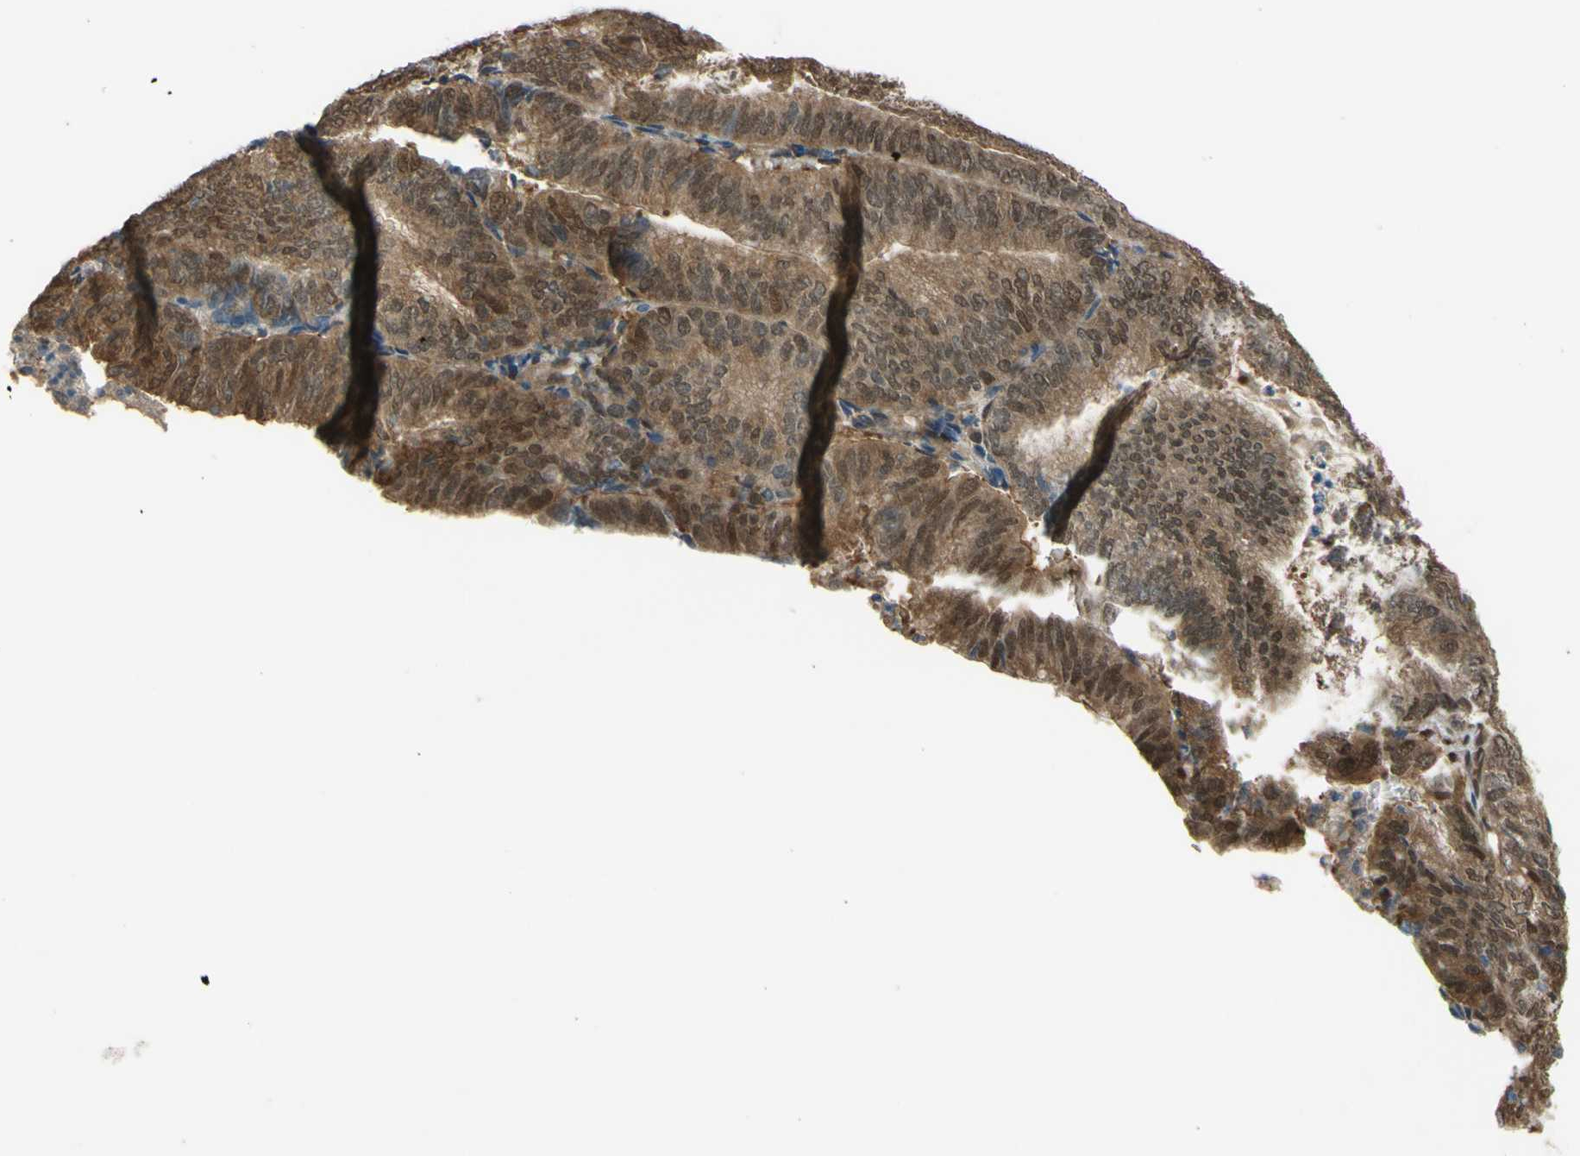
{"staining": {"intensity": "moderate", "quantity": ">75%", "location": "cytoplasmic/membranous"}, "tissue": "endometrial cancer", "cell_type": "Tumor cells", "image_type": "cancer", "snomed": [{"axis": "morphology", "description": "Adenocarcinoma, NOS"}, {"axis": "topography", "description": "Uterus"}], "caption": "This histopathology image demonstrates immunohistochemistry staining of human endometrial cancer (adenocarcinoma), with medium moderate cytoplasmic/membranous expression in approximately >75% of tumor cells.", "gene": "YWHAQ", "patient": {"sex": "female", "age": 60}}